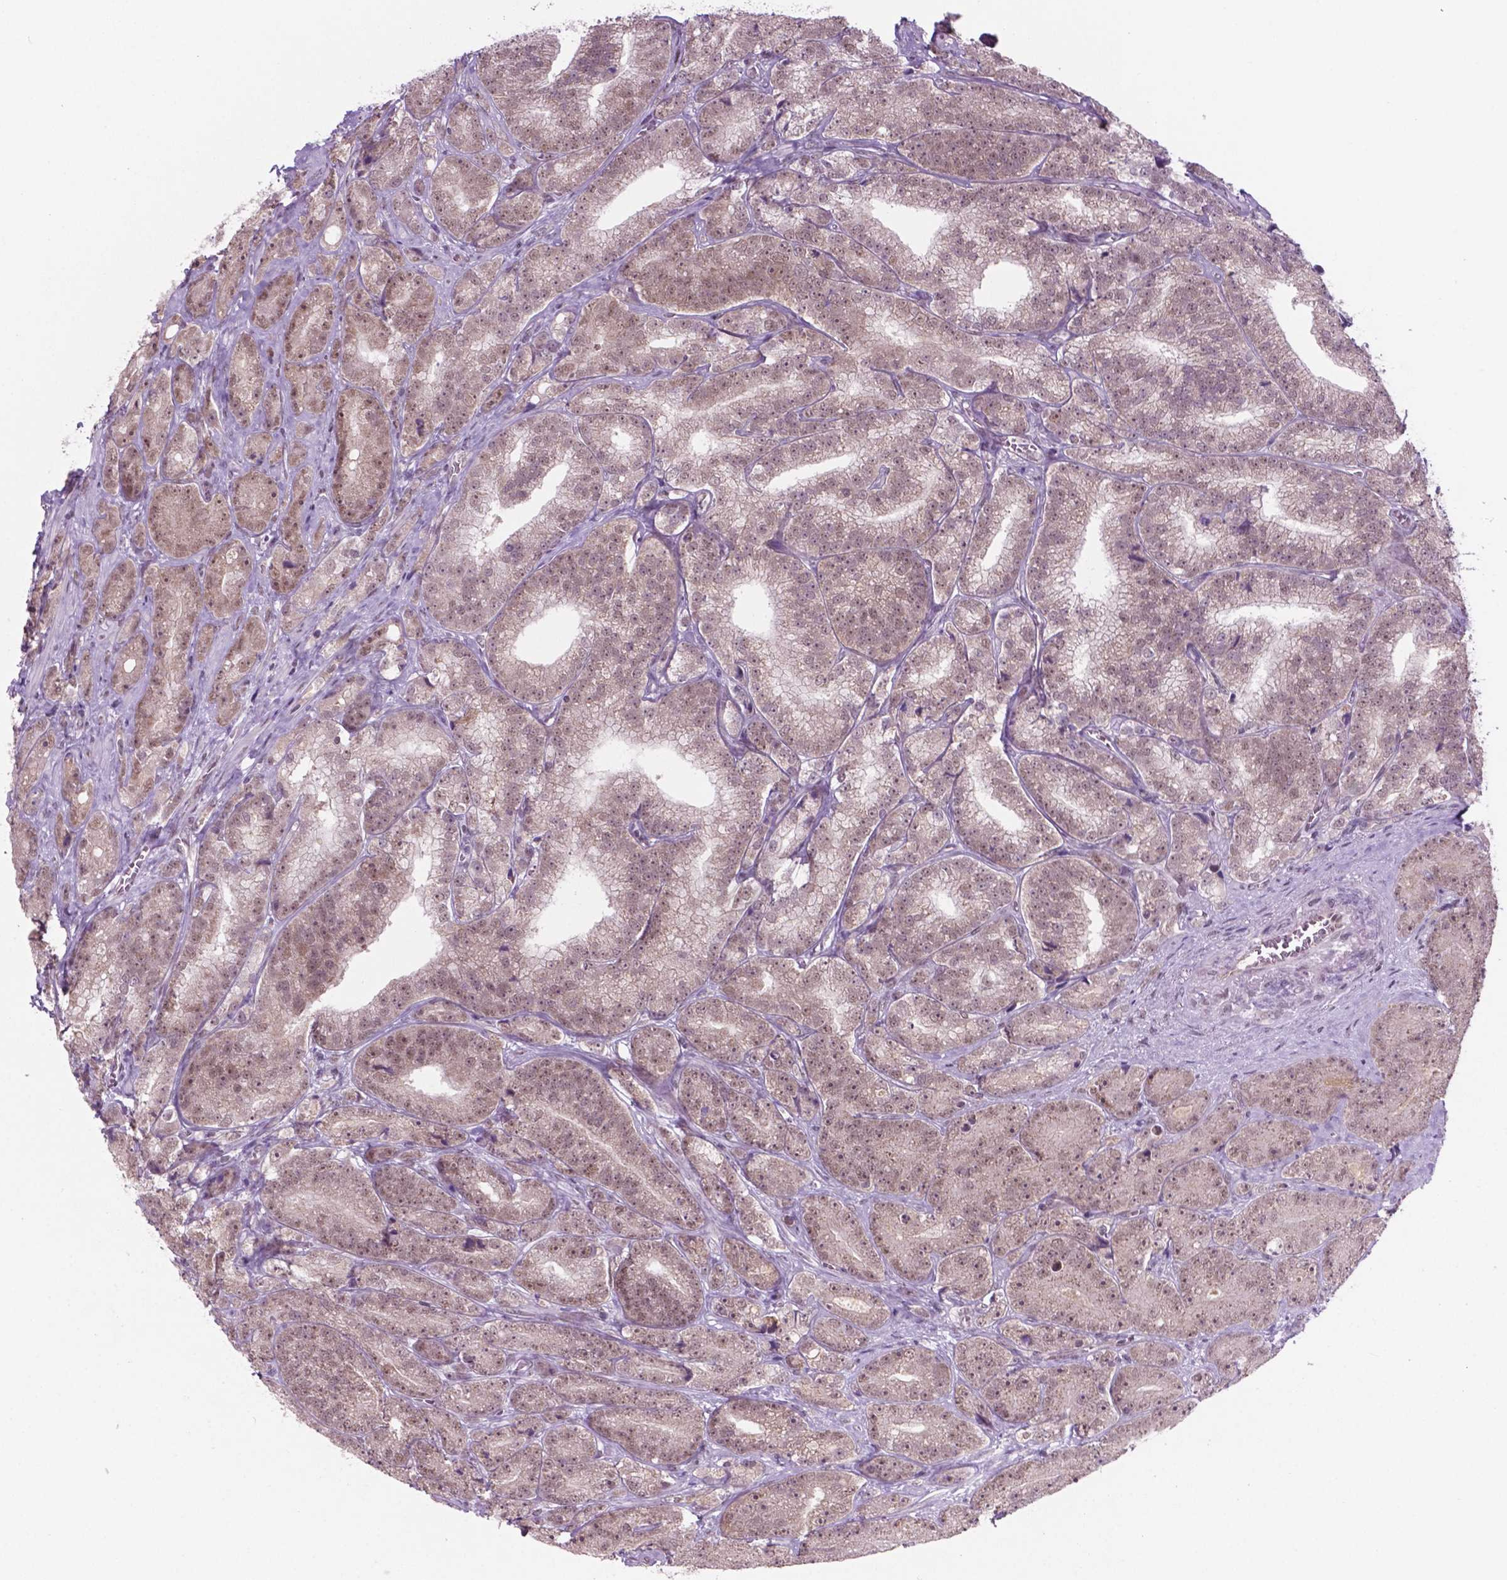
{"staining": {"intensity": "moderate", "quantity": "25%-75%", "location": "nuclear"}, "tissue": "prostate cancer", "cell_type": "Tumor cells", "image_type": "cancer", "snomed": [{"axis": "morphology", "description": "Adenocarcinoma, NOS"}, {"axis": "topography", "description": "Prostate"}], "caption": "Human adenocarcinoma (prostate) stained with a brown dye shows moderate nuclear positive staining in approximately 25%-75% of tumor cells.", "gene": "PHAX", "patient": {"sex": "male", "age": 63}}